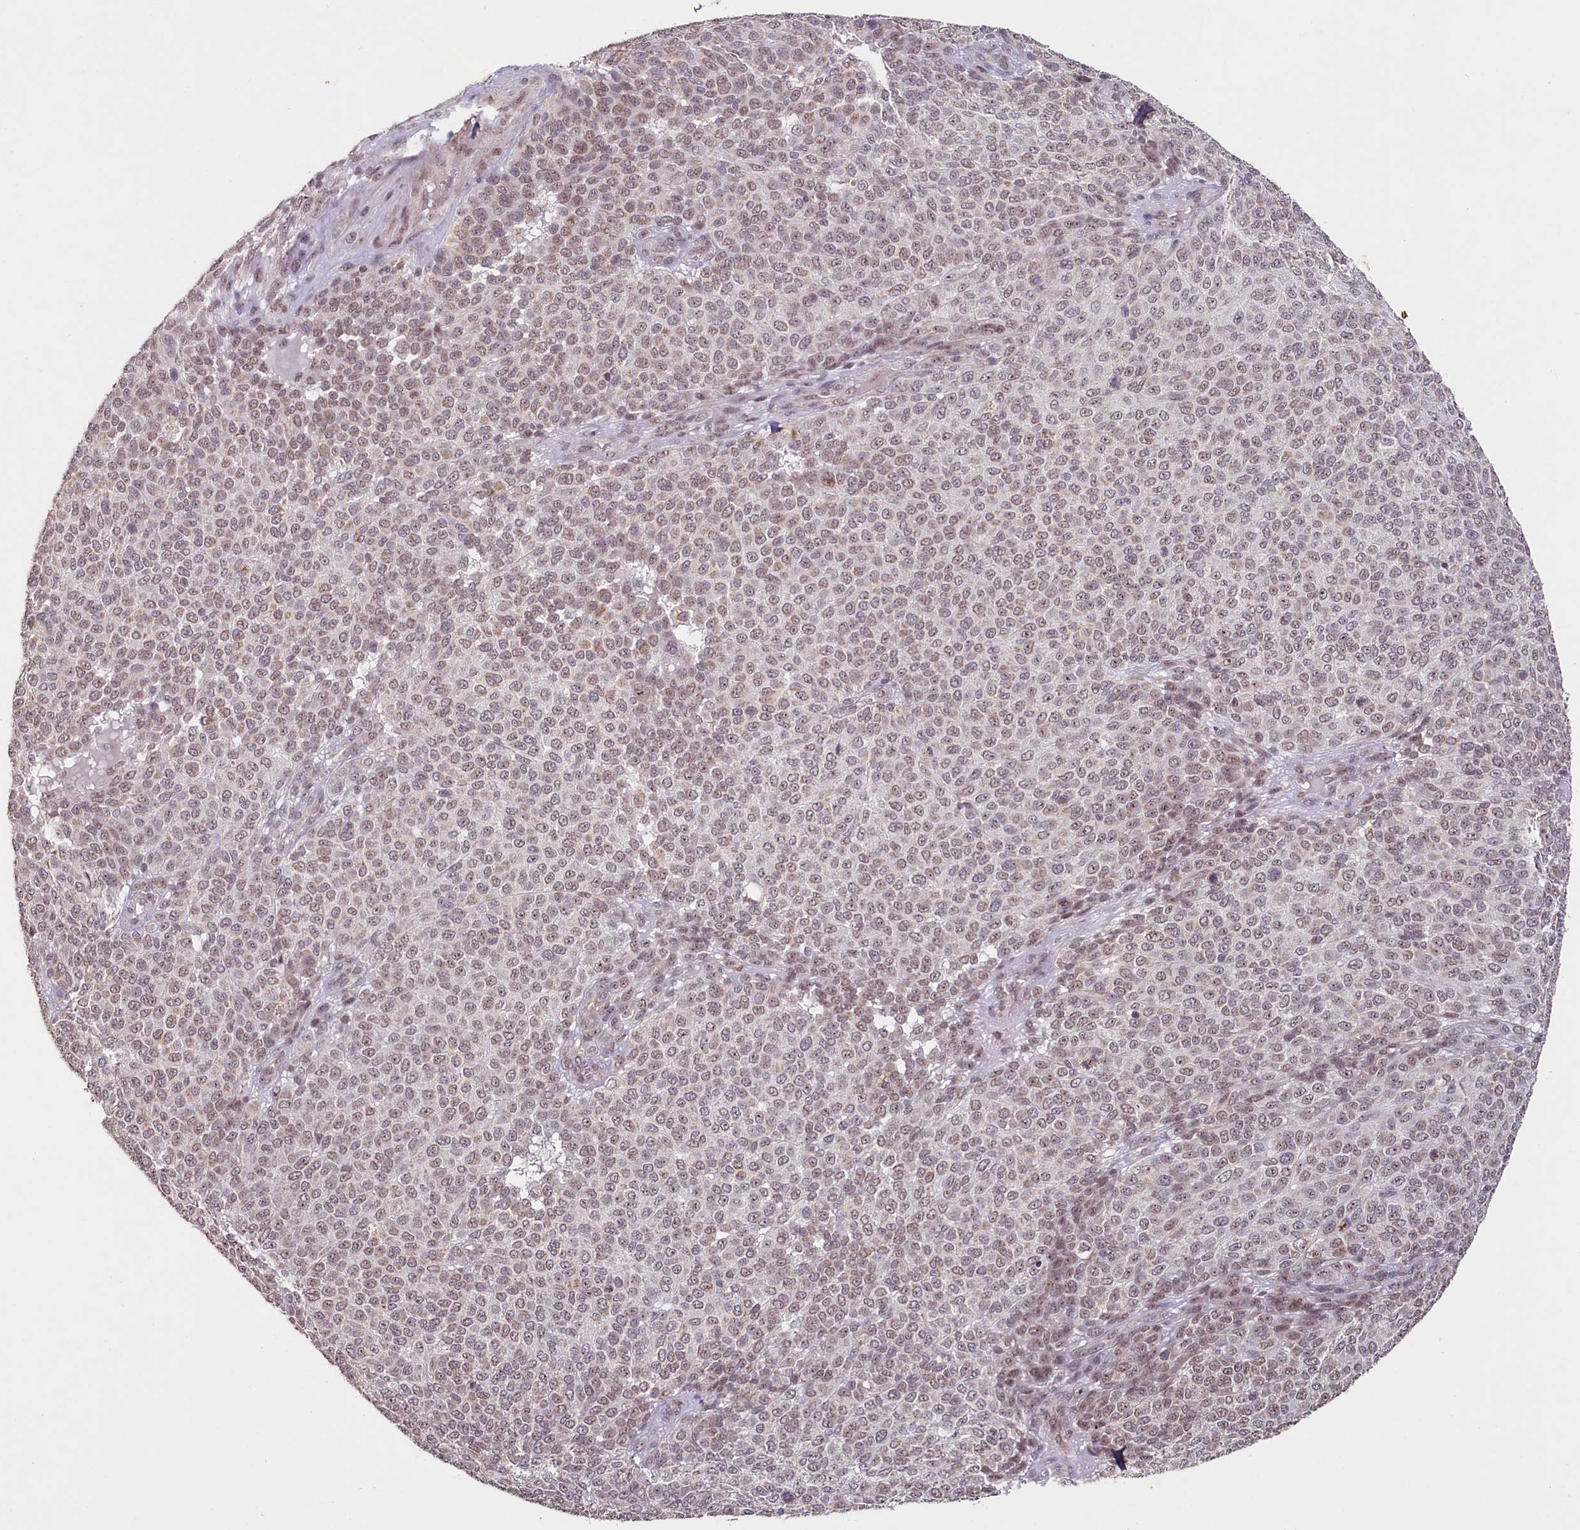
{"staining": {"intensity": "weak", "quantity": "25%-75%", "location": "cytoplasmic/membranous,nuclear"}, "tissue": "melanoma", "cell_type": "Tumor cells", "image_type": "cancer", "snomed": [{"axis": "morphology", "description": "Malignant melanoma, NOS"}, {"axis": "topography", "description": "Skin"}], "caption": "A low amount of weak cytoplasmic/membranous and nuclear staining is identified in about 25%-75% of tumor cells in melanoma tissue.", "gene": "PDE6D", "patient": {"sex": "male", "age": 49}}